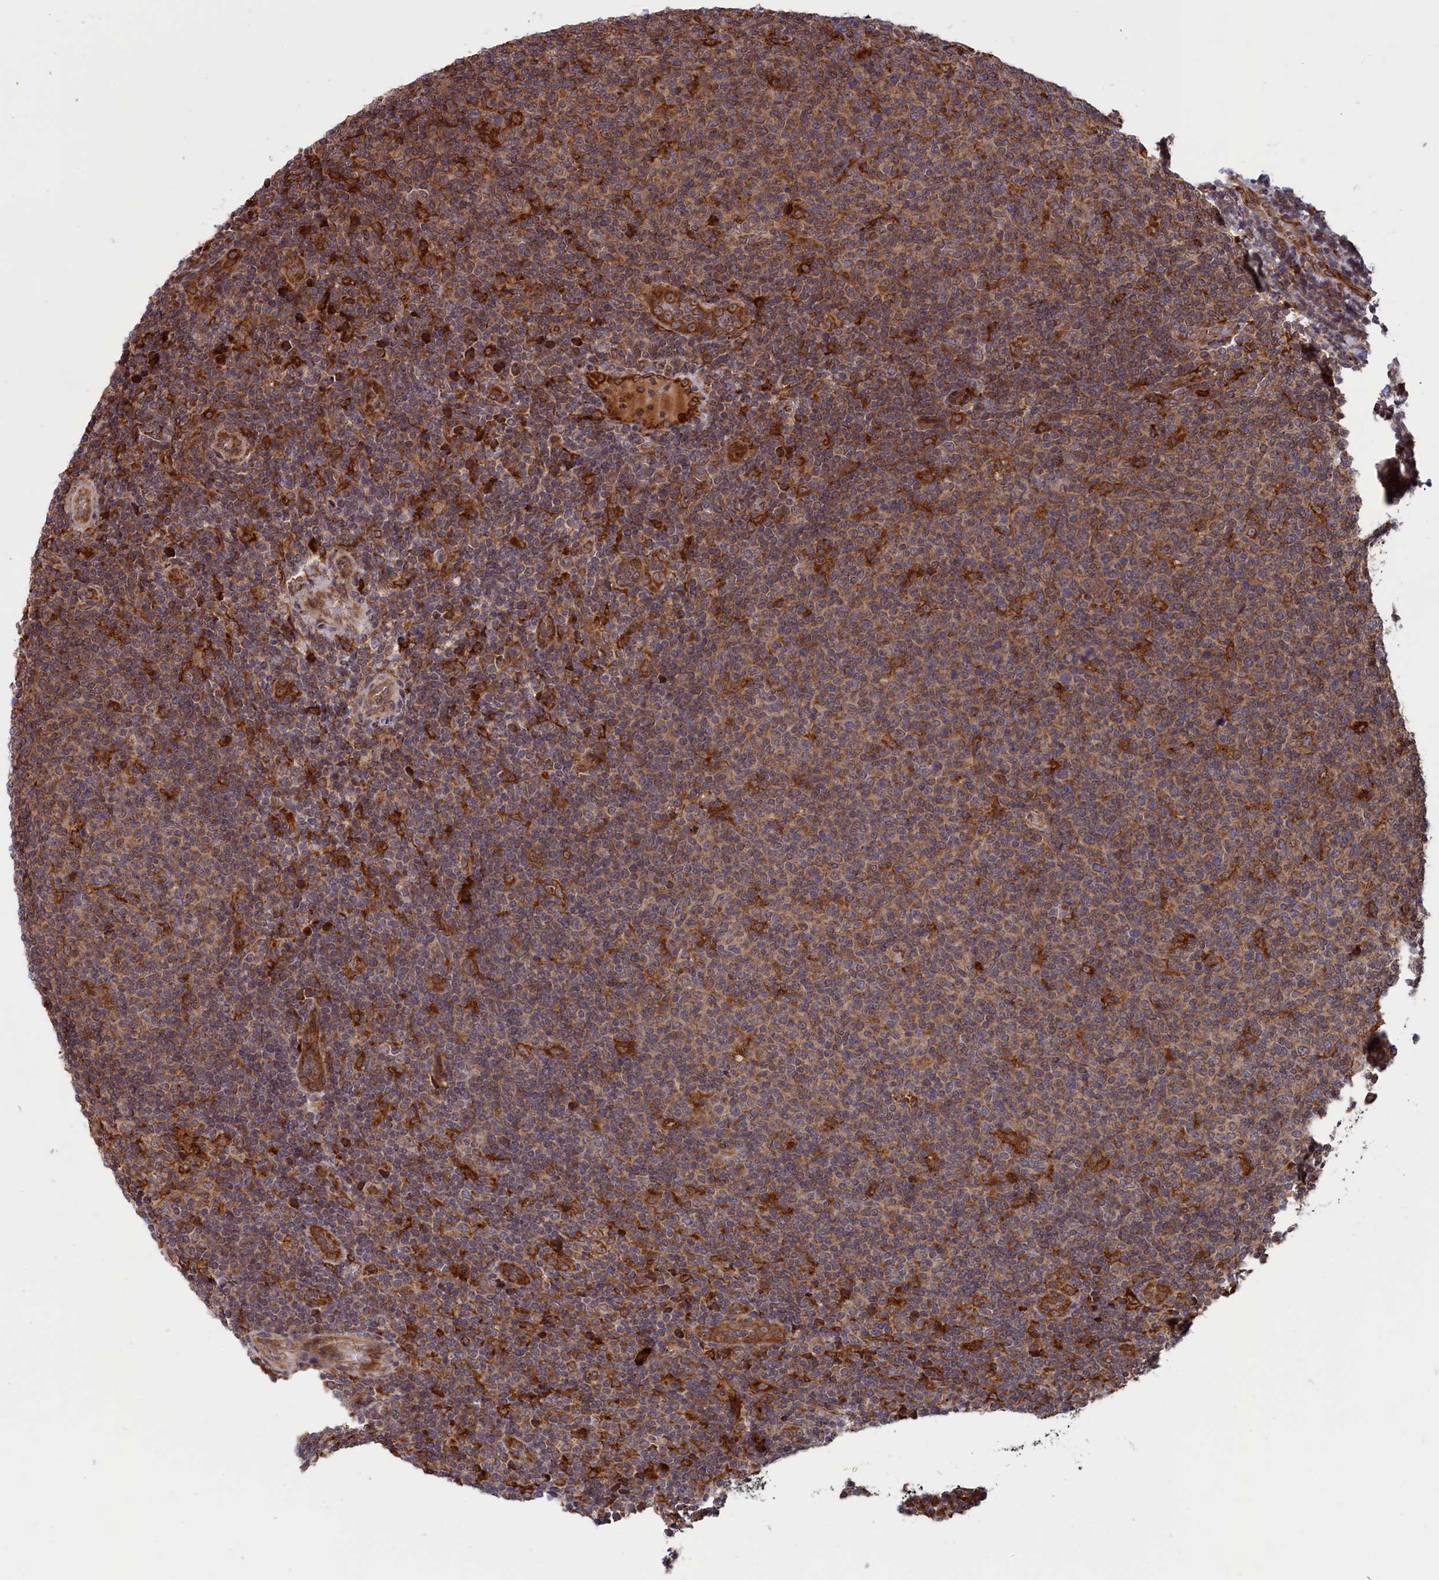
{"staining": {"intensity": "moderate", "quantity": ">75%", "location": "cytoplasmic/membranous"}, "tissue": "lymphoma", "cell_type": "Tumor cells", "image_type": "cancer", "snomed": [{"axis": "morphology", "description": "Malignant lymphoma, non-Hodgkin's type, Low grade"}, {"axis": "topography", "description": "Lymph node"}], "caption": "An immunohistochemistry (IHC) image of tumor tissue is shown. Protein staining in brown shows moderate cytoplasmic/membranous positivity in malignant lymphoma, non-Hodgkin's type (low-grade) within tumor cells. (IHC, brightfield microscopy, high magnification).", "gene": "PLA2G4C", "patient": {"sex": "male", "age": 66}}